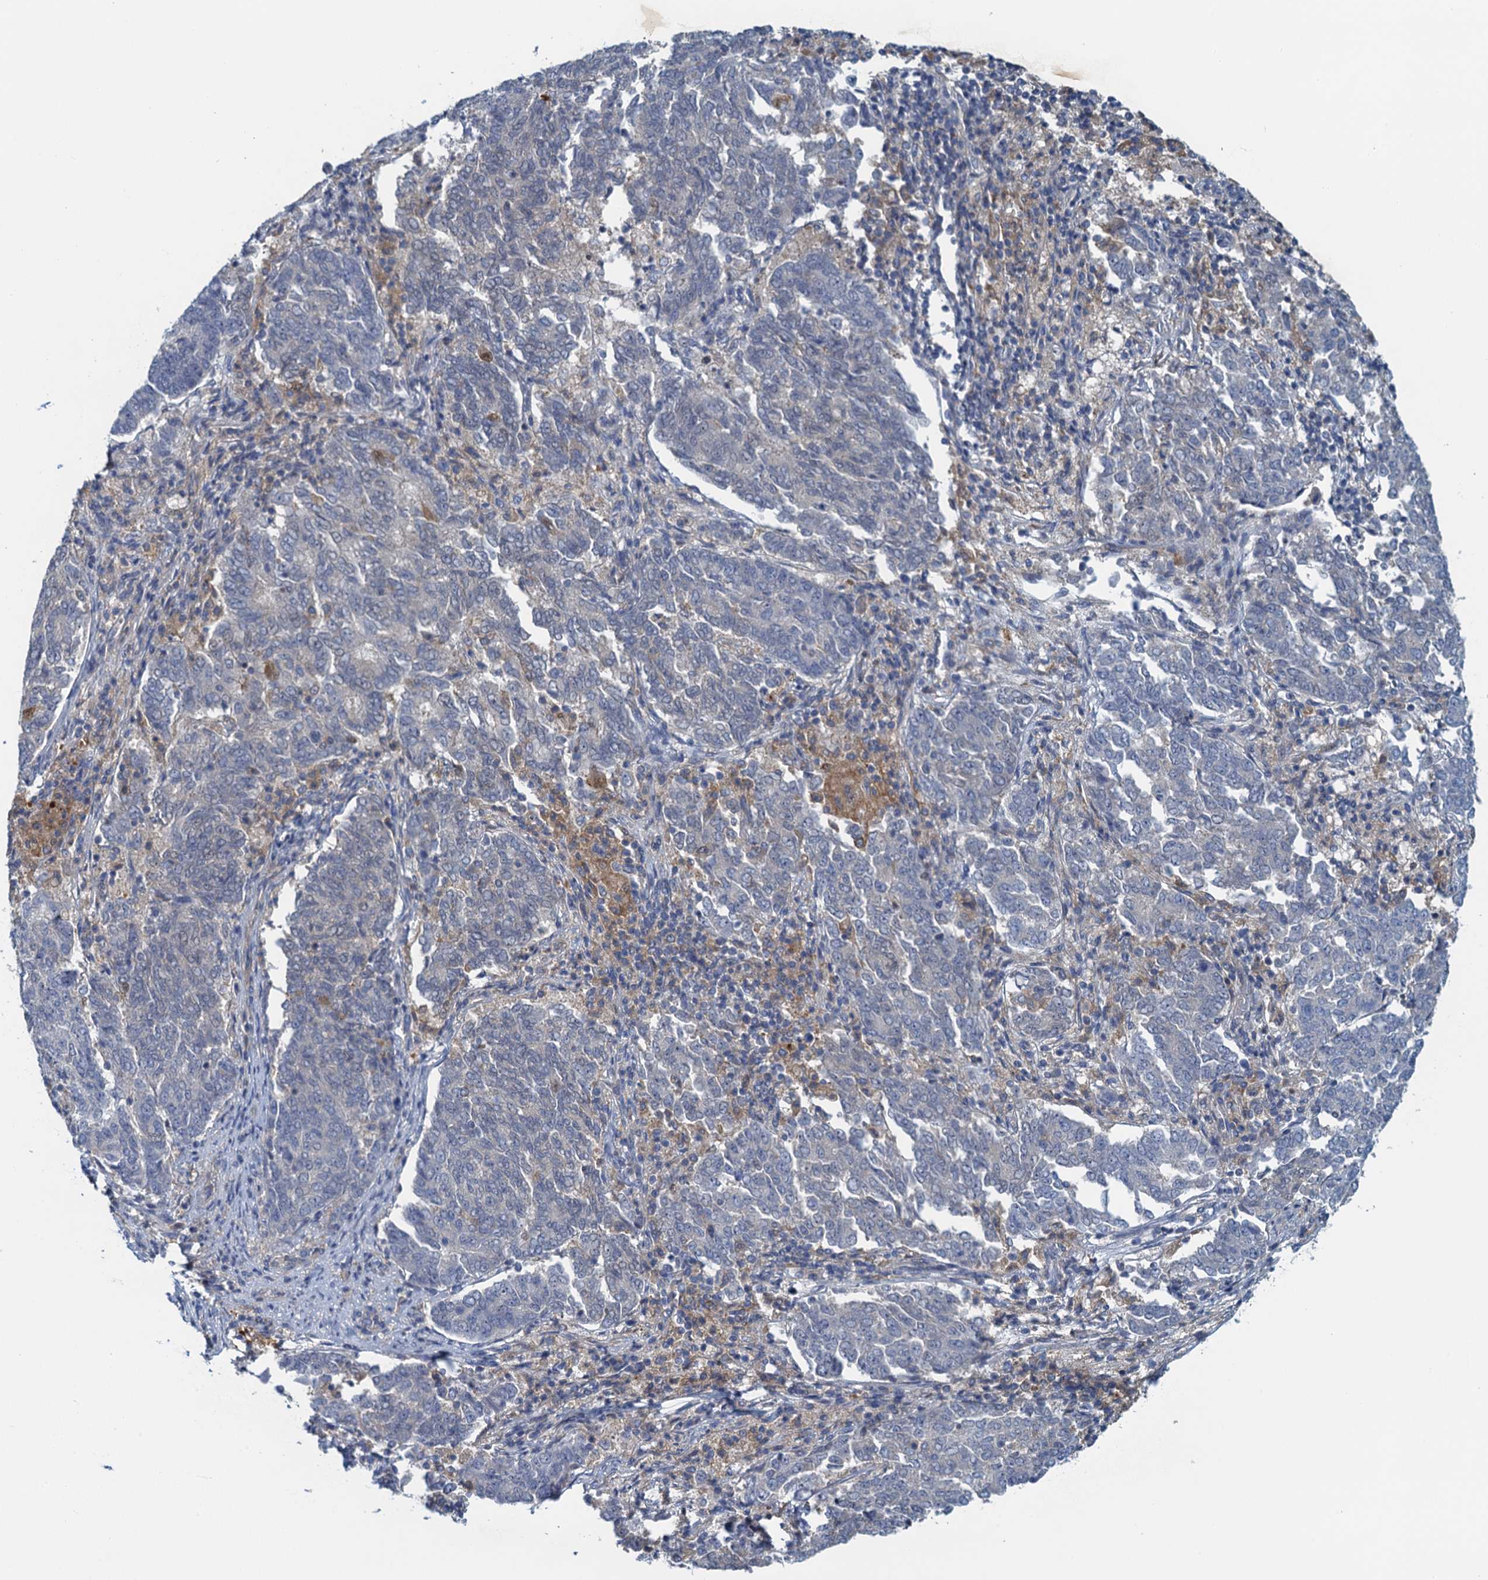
{"staining": {"intensity": "negative", "quantity": "none", "location": "none"}, "tissue": "endometrial cancer", "cell_type": "Tumor cells", "image_type": "cancer", "snomed": [{"axis": "morphology", "description": "Adenocarcinoma, NOS"}, {"axis": "topography", "description": "Endometrium"}], "caption": "Tumor cells are negative for protein expression in human endometrial cancer.", "gene": "NCKAP1L", "patient": {"sex": "female", "age": 80}}